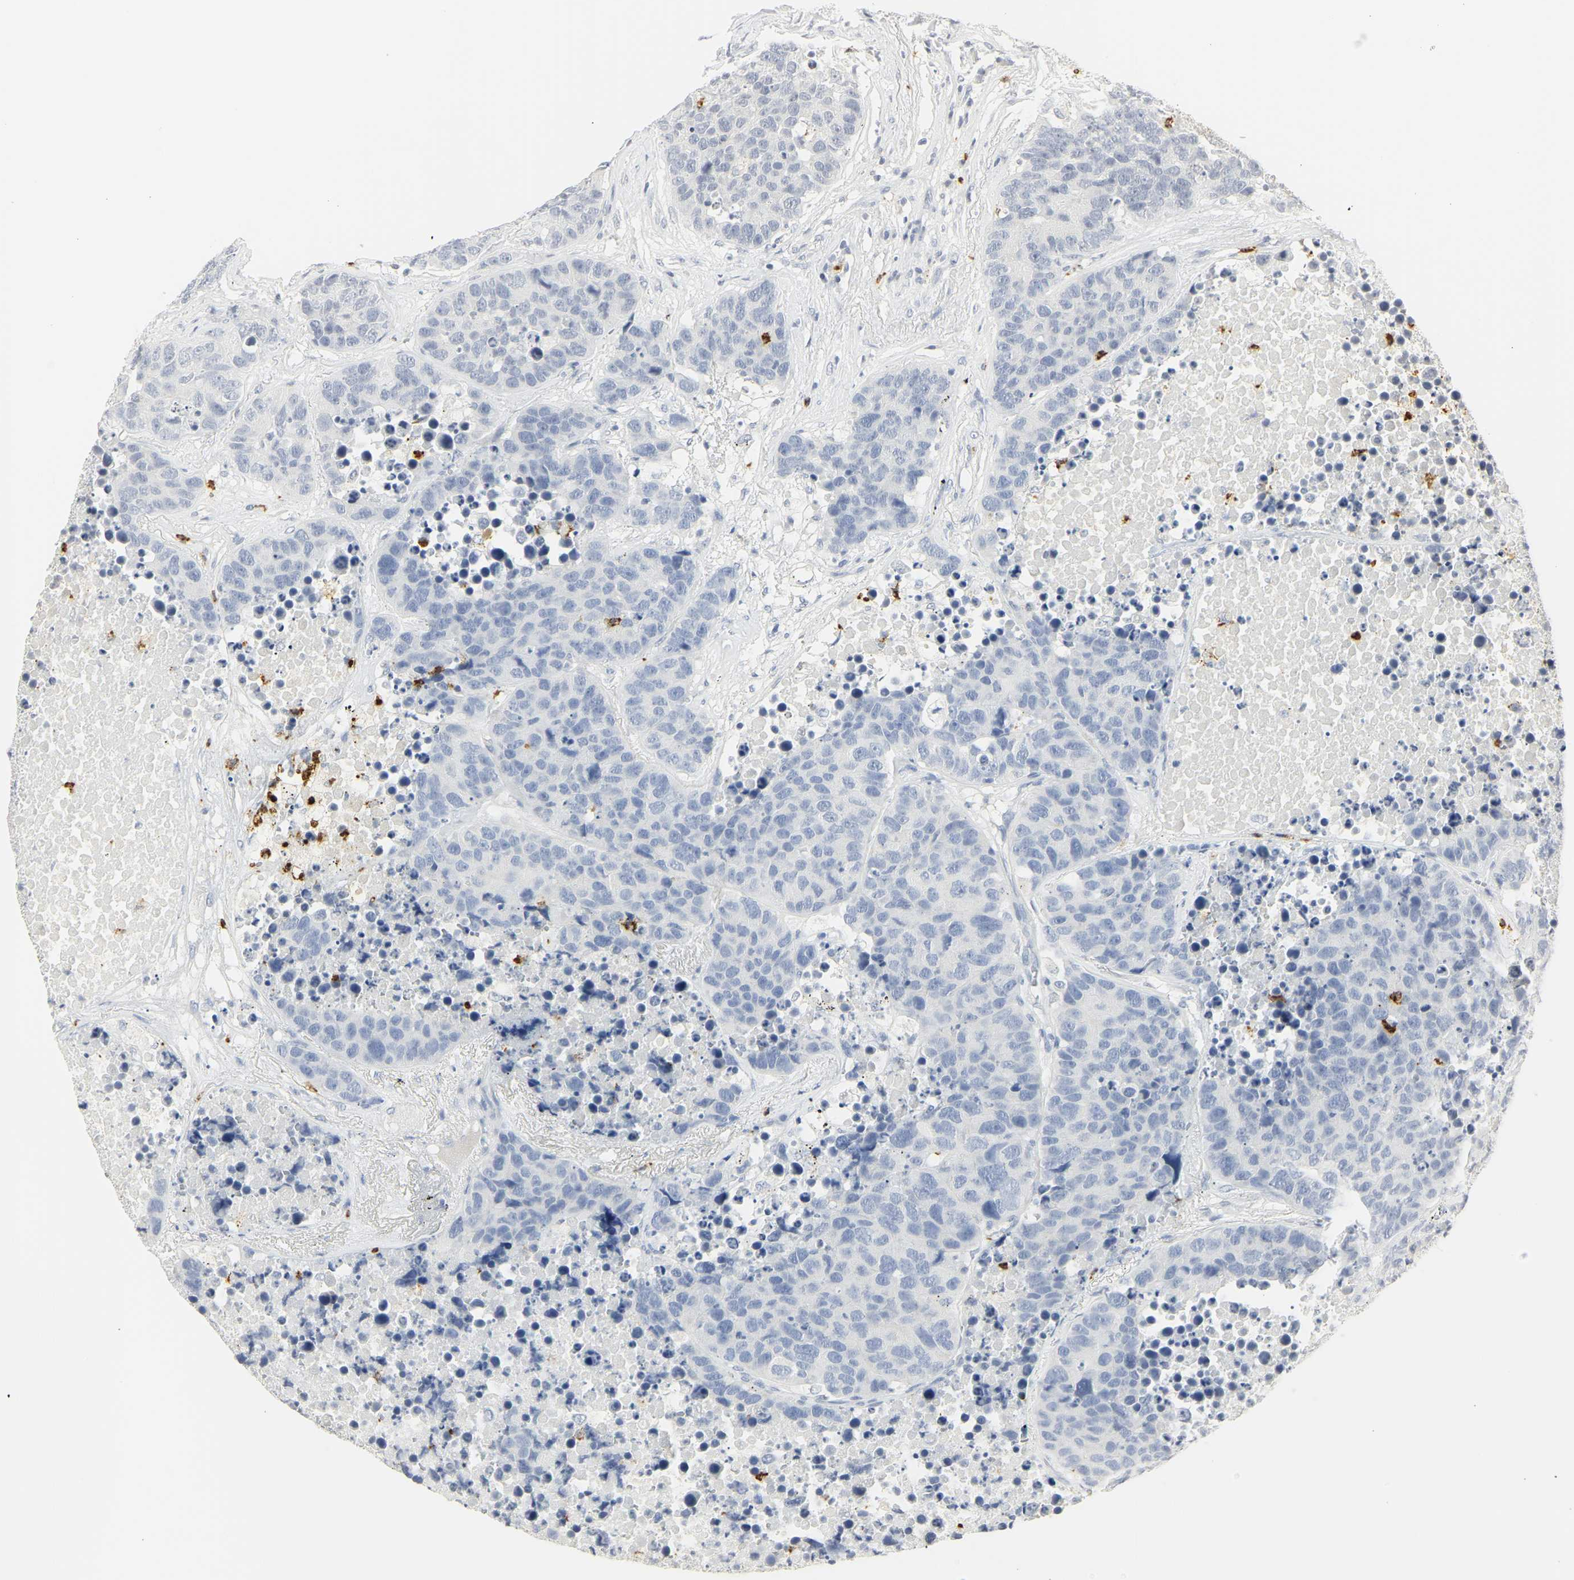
{"staining": {"intensity": "negative", "quantity": "none", "location": "none"}, "tissue": "carcinoid", "cell_type": "Tumor cells", "image_type": "cancer", "snomed": [{"axis": "morphology", "description": "Carcinoid, malignant, NOS"}, {"axis": "topography", "description": "Lung"}], "caption": "This is an immunohistochemistry (IHC) micrograph of carcinoid (malignant). There is no staining in tumor cells.", "gene": "MPO", "patient": {"sex": "male", "age": 60}}